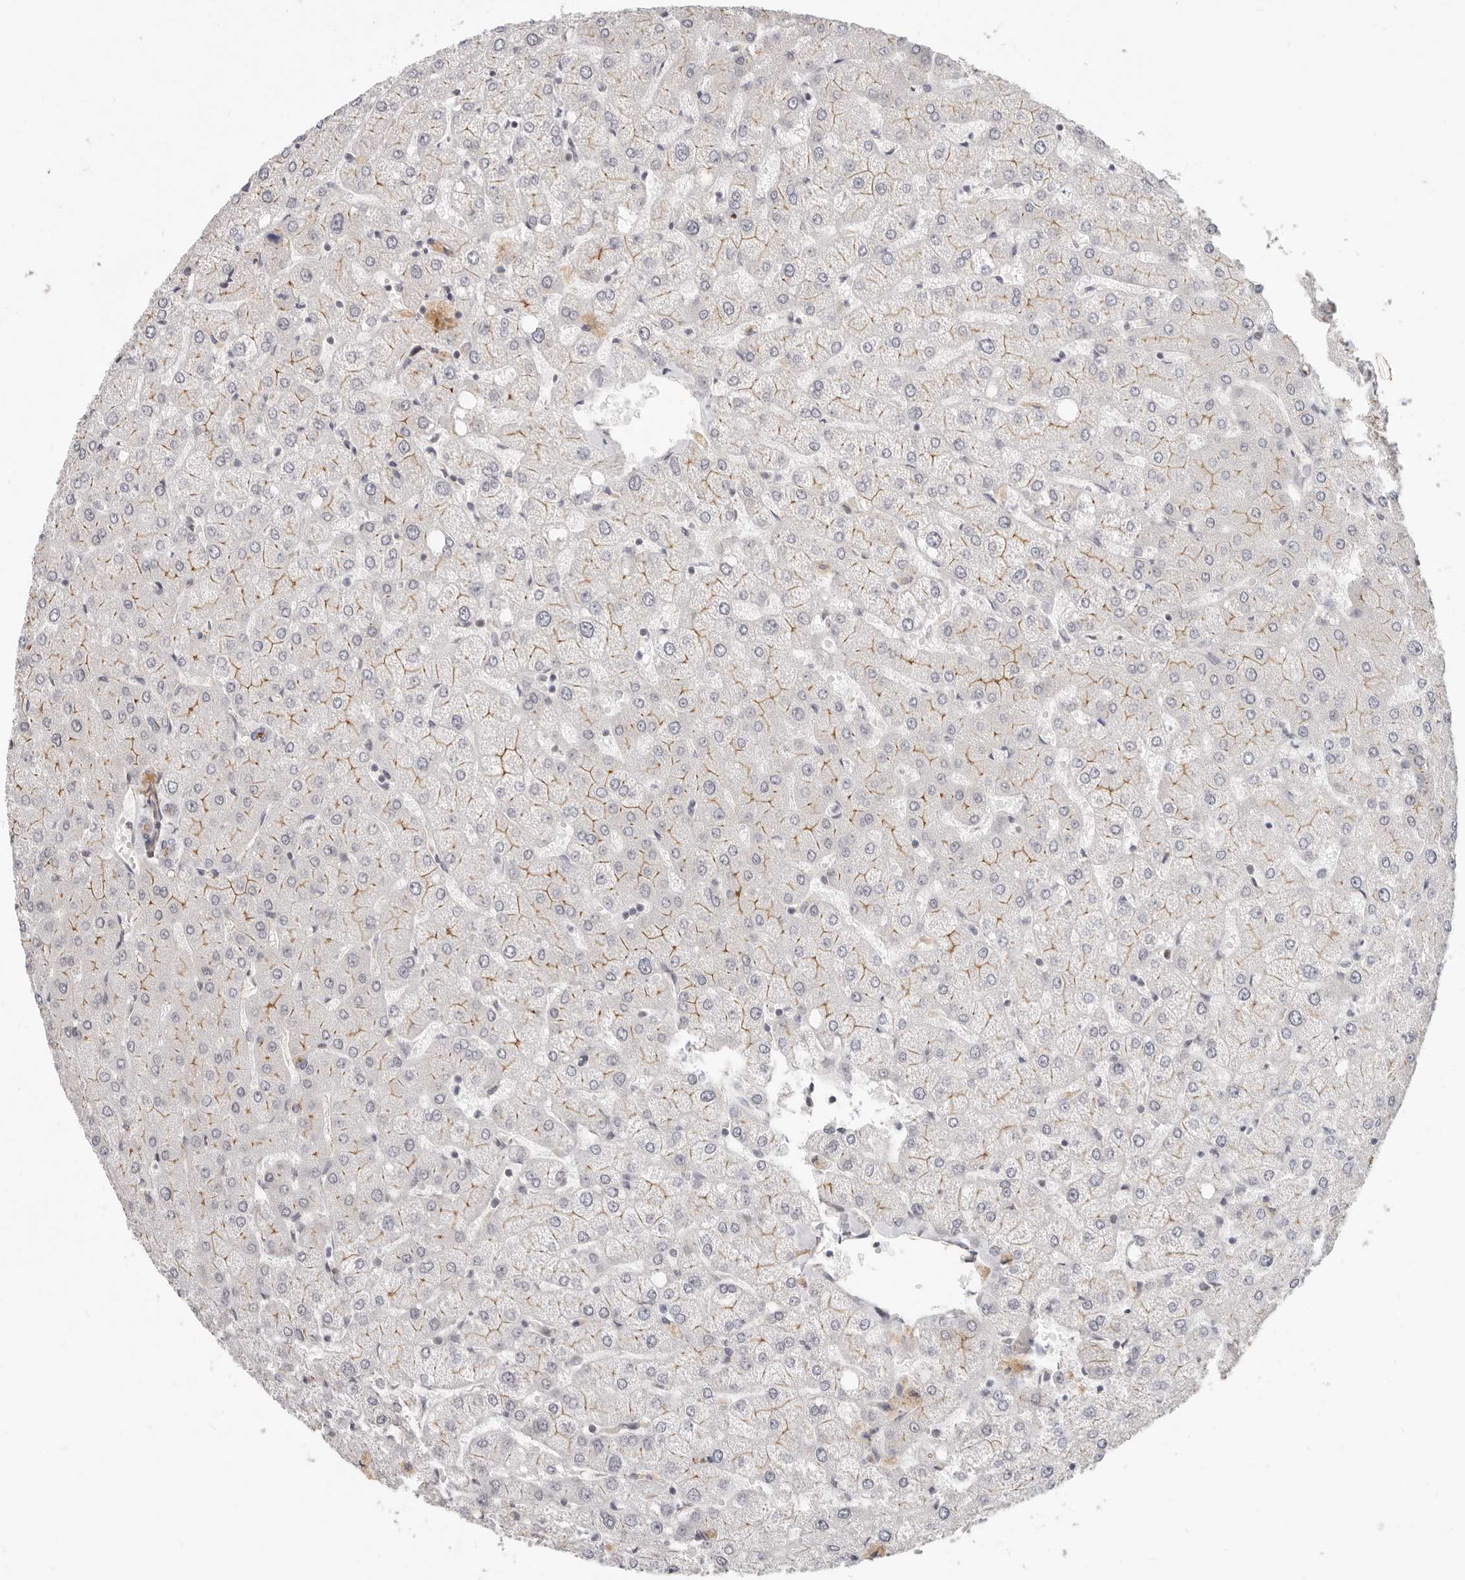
{"staining": {"intensity": "weak", "quantity": "<25%", "location": "cytoplasmic/membranous"}, "tissue": "liver", "cell_type": "Cholangiocytes", "image_type": "normal", "snomed": [{"axis": "morphology", "description": "Normal tissue, NOS"}, {"axis": "topography", "description": "Liver"}], "caption": "This histopathology image is of benign liver stained with immunohistochemistry (IHC) to label a protein in brown with the nuclei are counter-stained blue. There is no expression in cholangiocytes. Brightfield microscopy of immunohistochemistry (IHC) stained with DAB (brown) and hematoxylin (blue), captured at high magnification.", "gene": "USP49", "patient": {"sex": "female", "age": 54}}